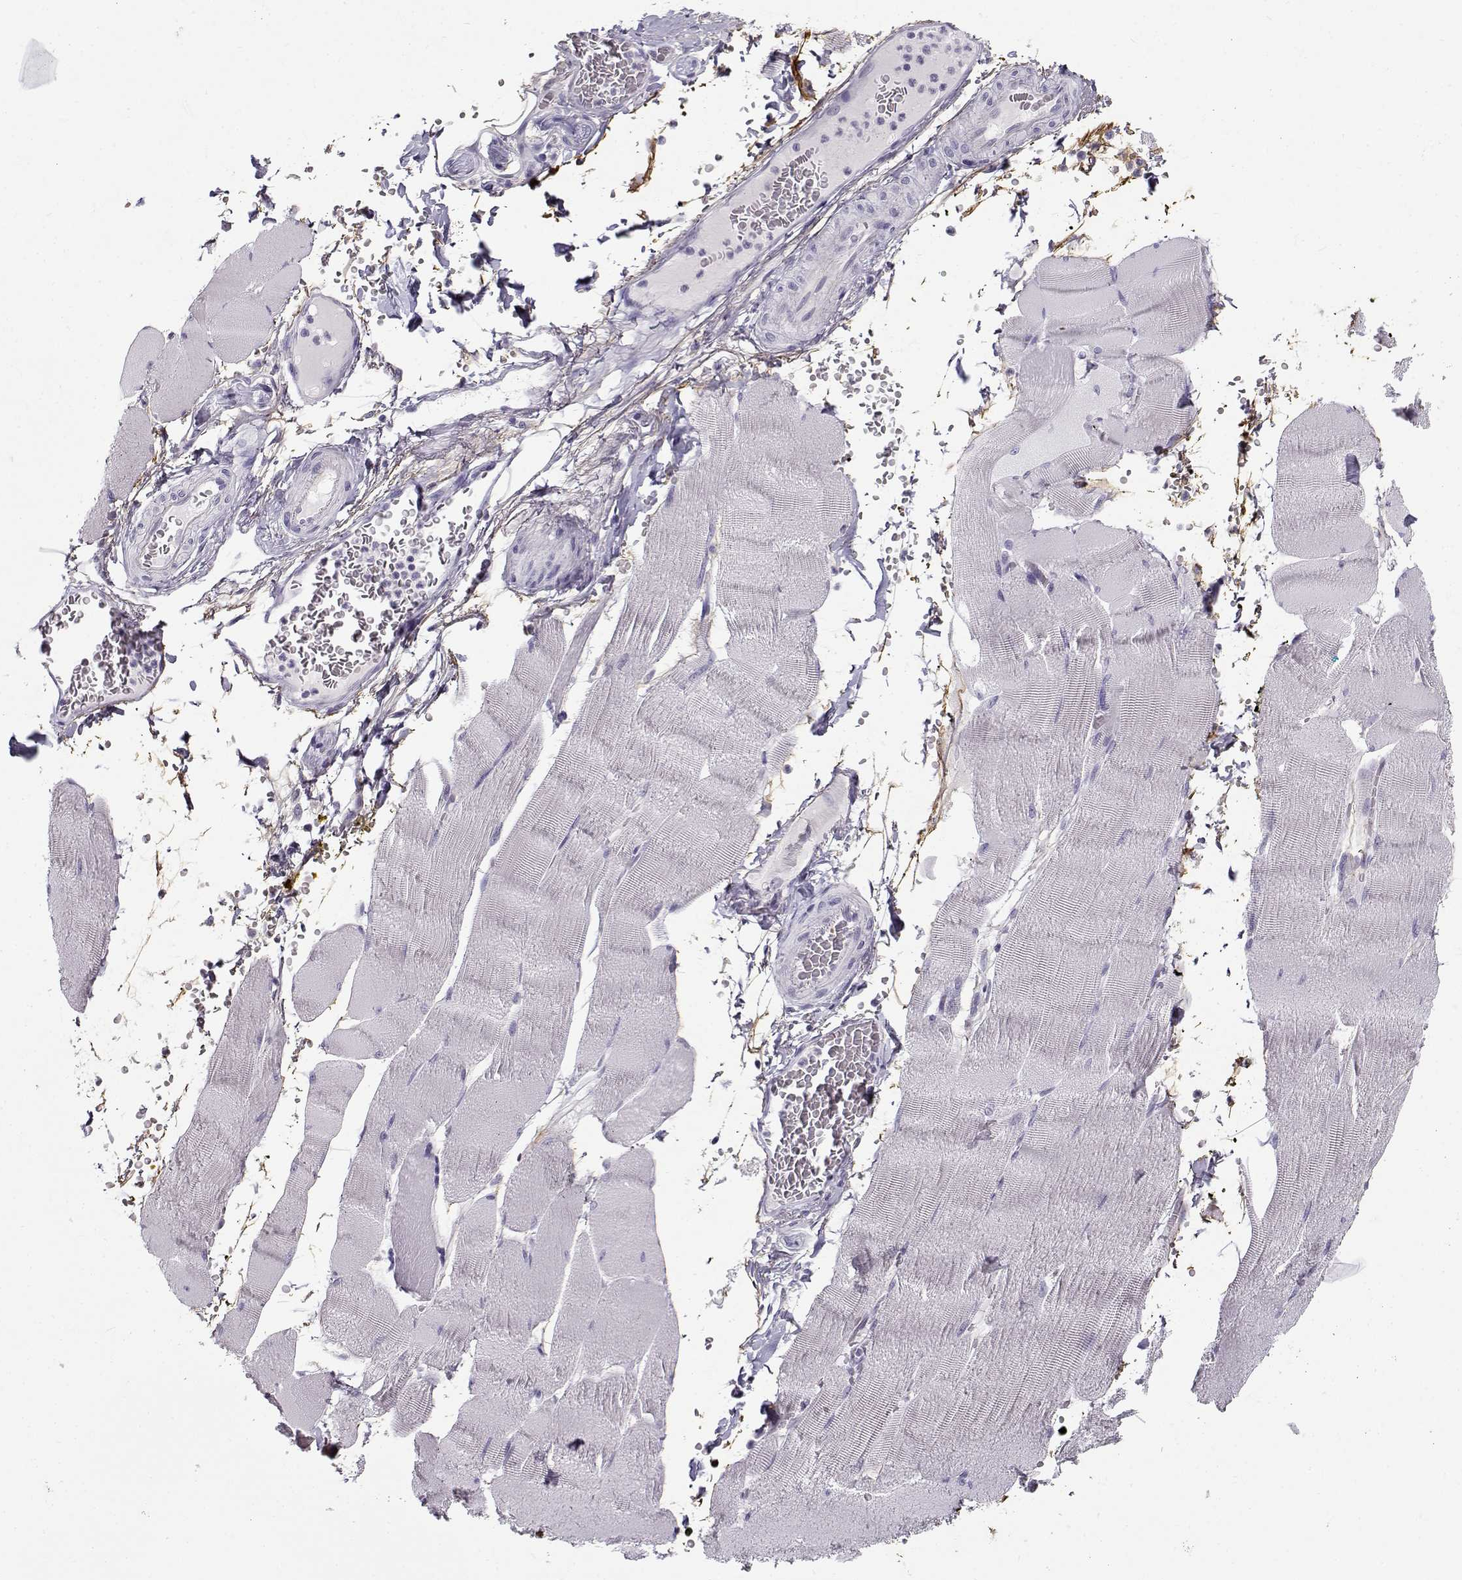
{"staining": {"intensity": "negative", "quantity": "none", "location": "none"}, "tissue": "skeletal muscle", "cell_type": "Myocytes", "image_type": "normal", "snomed": [{"axis": "morphology", "description": "Normal tissue, NOS"}, {"axis": "topography", "description": "Skeletal muscle"}], "caption": "This is an IHC histopathology image of benign human skeletal muscle. There is no expression in myocytes.", "gene": "GTSF1L", "patient": {"sex": "male", "age": 56}}